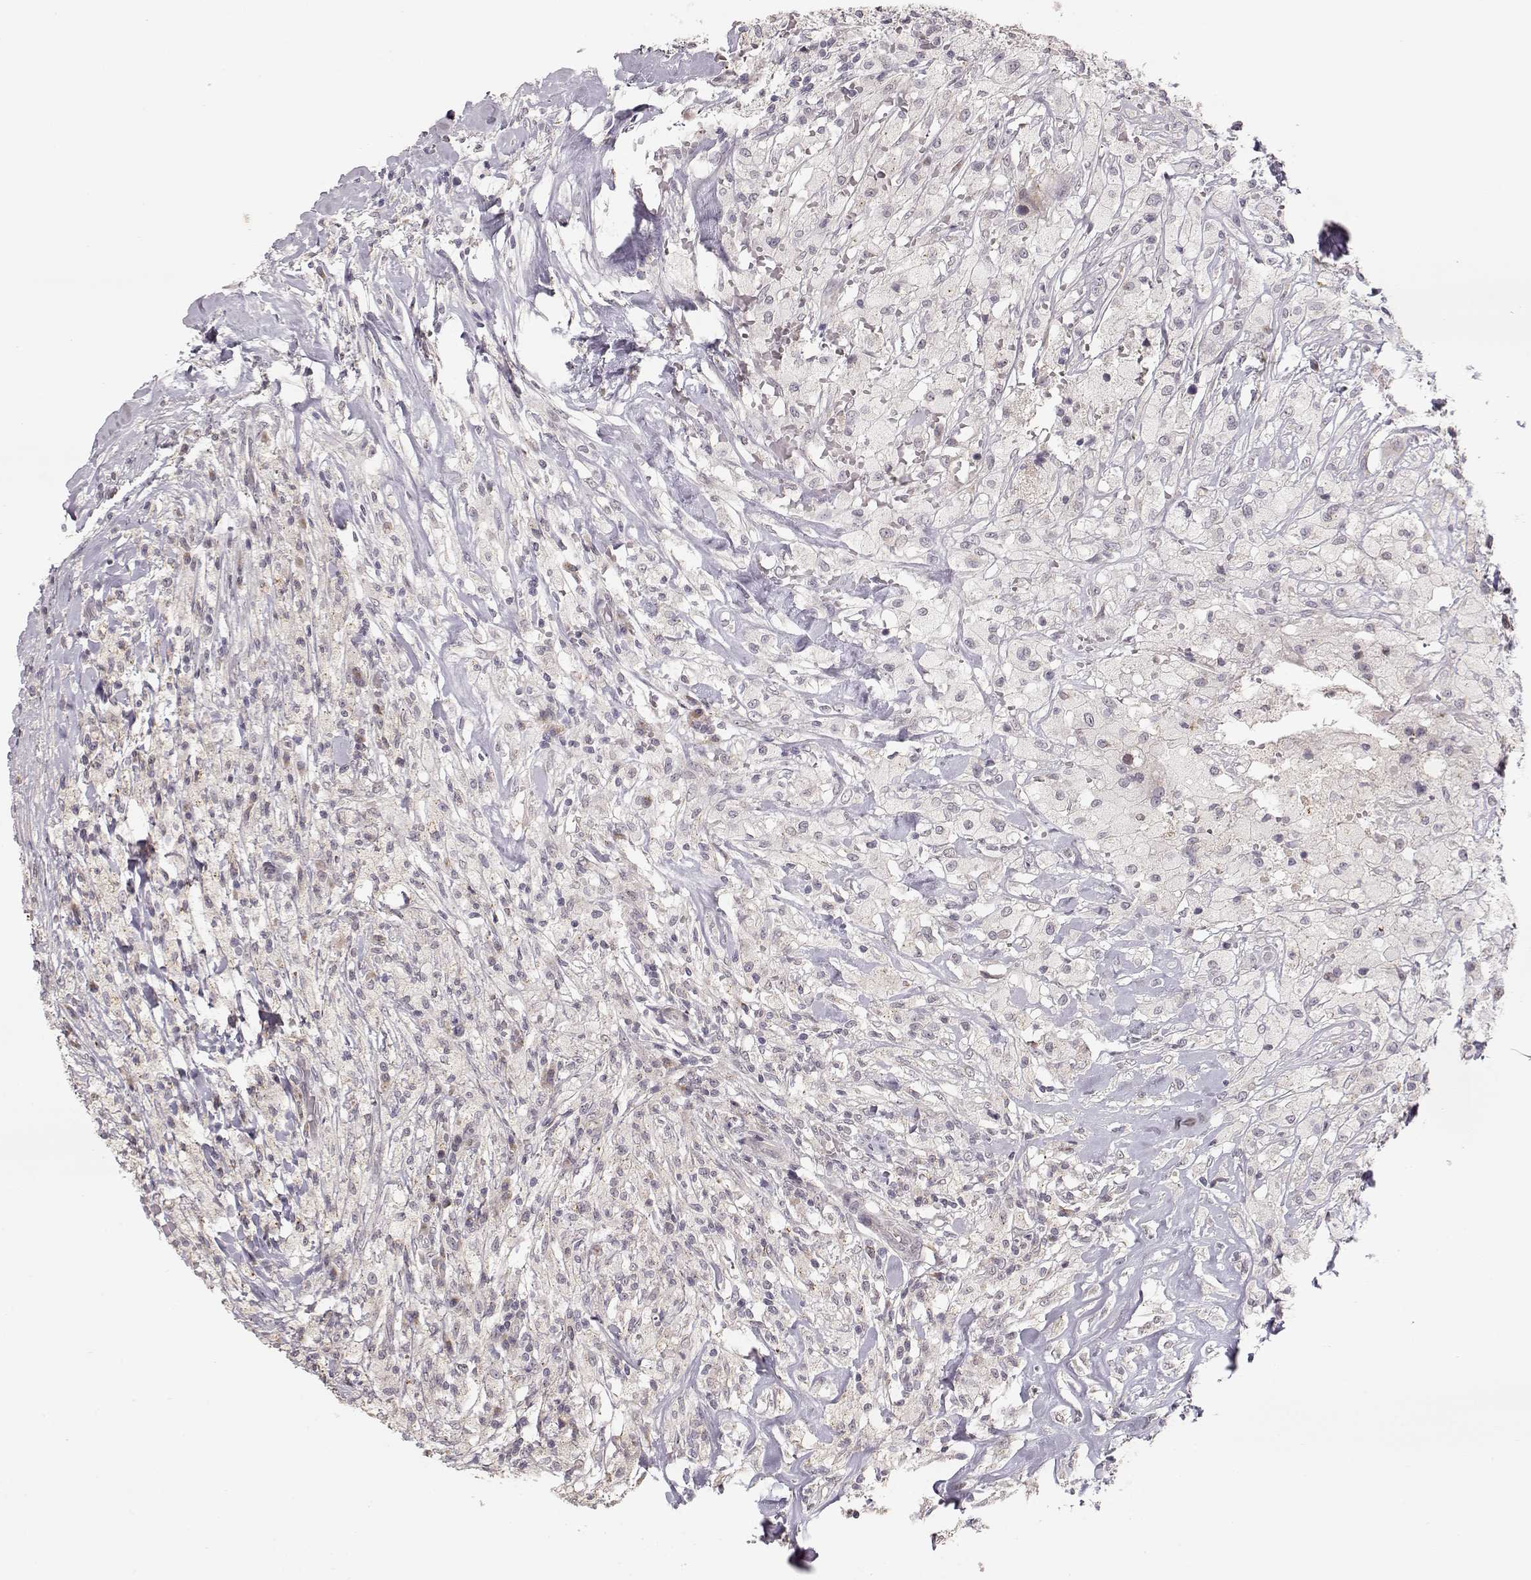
{"staining": {"intensity": "negative", "quantity": "none", "location": "none"}, "tissue": "testis cancer", "cell_type": "Tumor cells", "image_type": "cancer", "snomed": [{"axis": "morphology", "description": "Necrosis, NOS"}, {"axis": "morphology", "description": "Carcinoma, Embryonal, NOS"}, {"axis": "topography", "description": "Testis"}], "caption": "A high-resolution photomicrograph shows IHC staining of testis embryonal carcinoma, which reveals no significant expression in tumor cells.", "gene": "PNMT", "patient": {"sex": "male", "age": 19}}